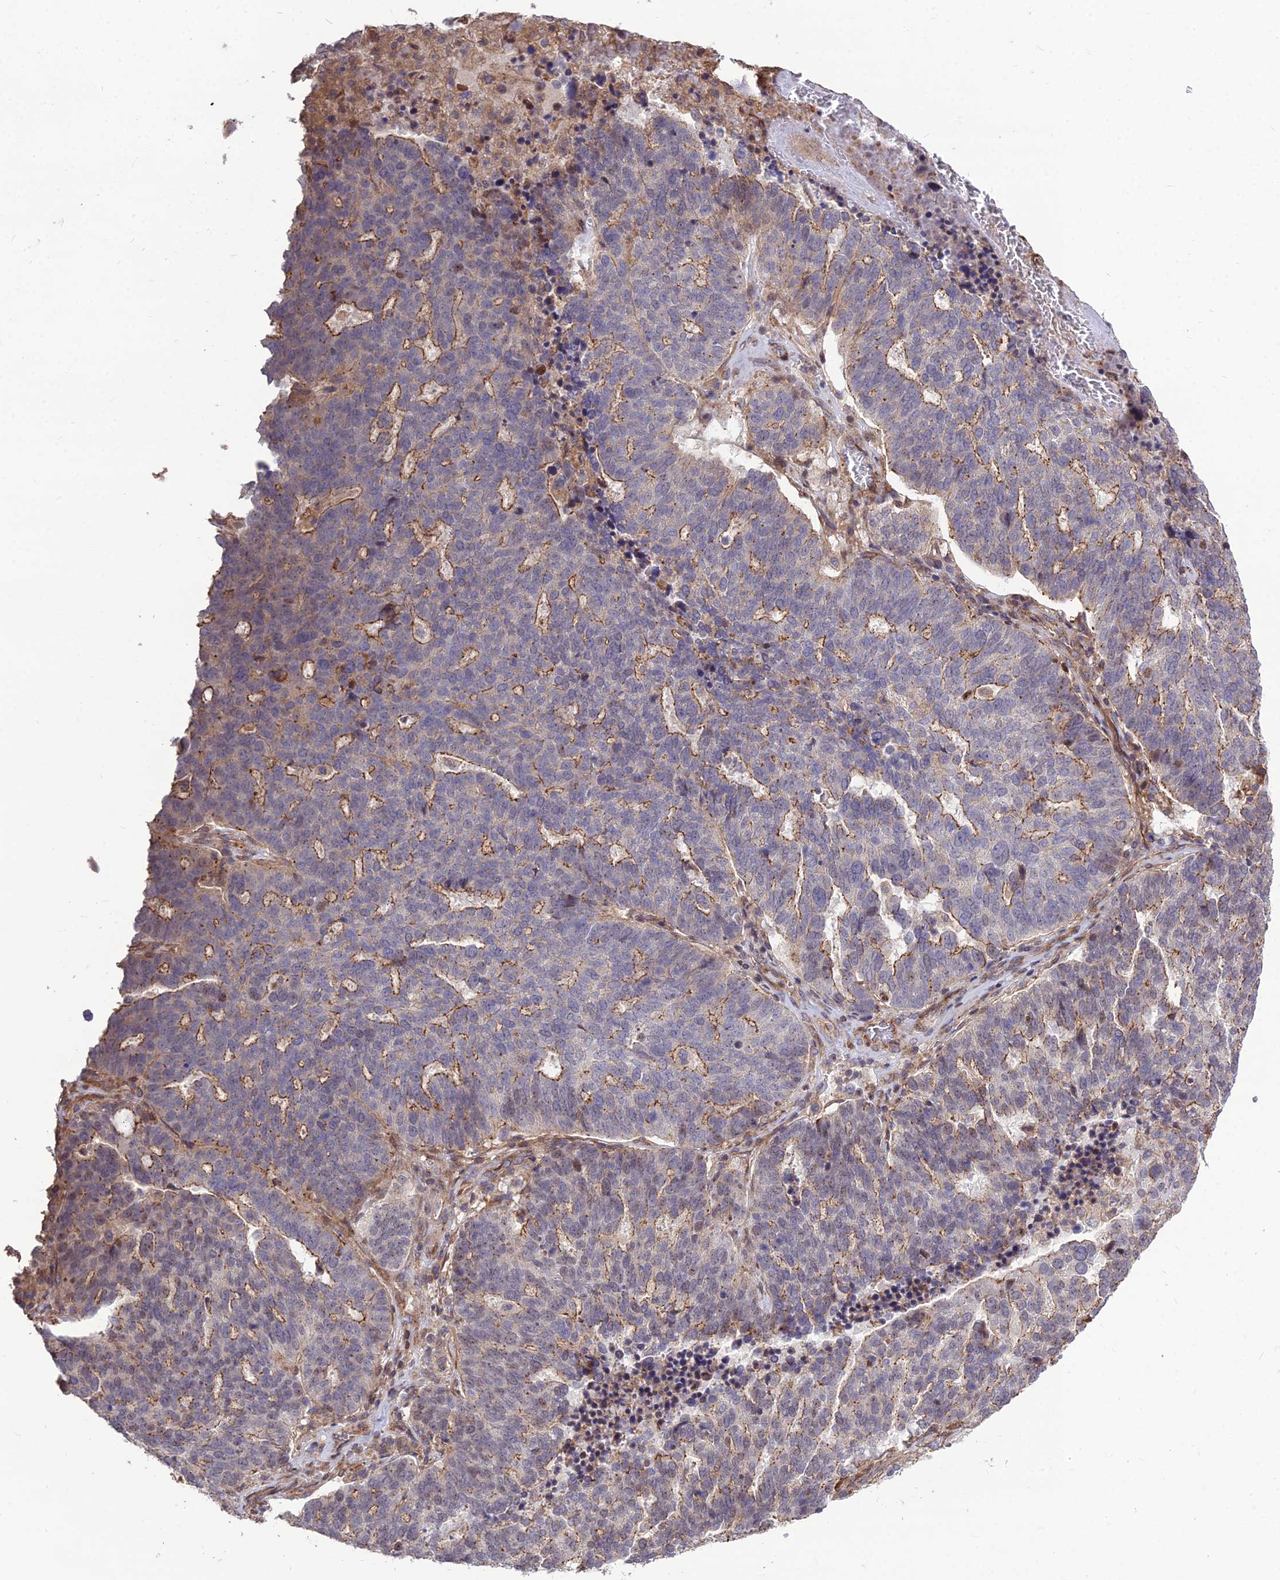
{"staining": {"intensity": "moderate", "quantity": "25%-75%", "location": "cytoplasmic/membranous"}, "tissue": "ovarian cancer", "cell_type": "Tumor cells", "image_type": "cancer", "snomed": [{"axis": "morphology", "description": "Cystadenocarcinoma, serous, NOS"}, {"axis": "topography", "description": "Ovary"}], "caption": "Ovarian cancer (serous cystadenocarcinoma) stained for a protein (brown) exhibits moderate cytoplasmic/membranous positive staining in about 25%-75% of tumor cells.", "gene": "TSPYL2", "patient": {"sex": "female", "age": 59}}